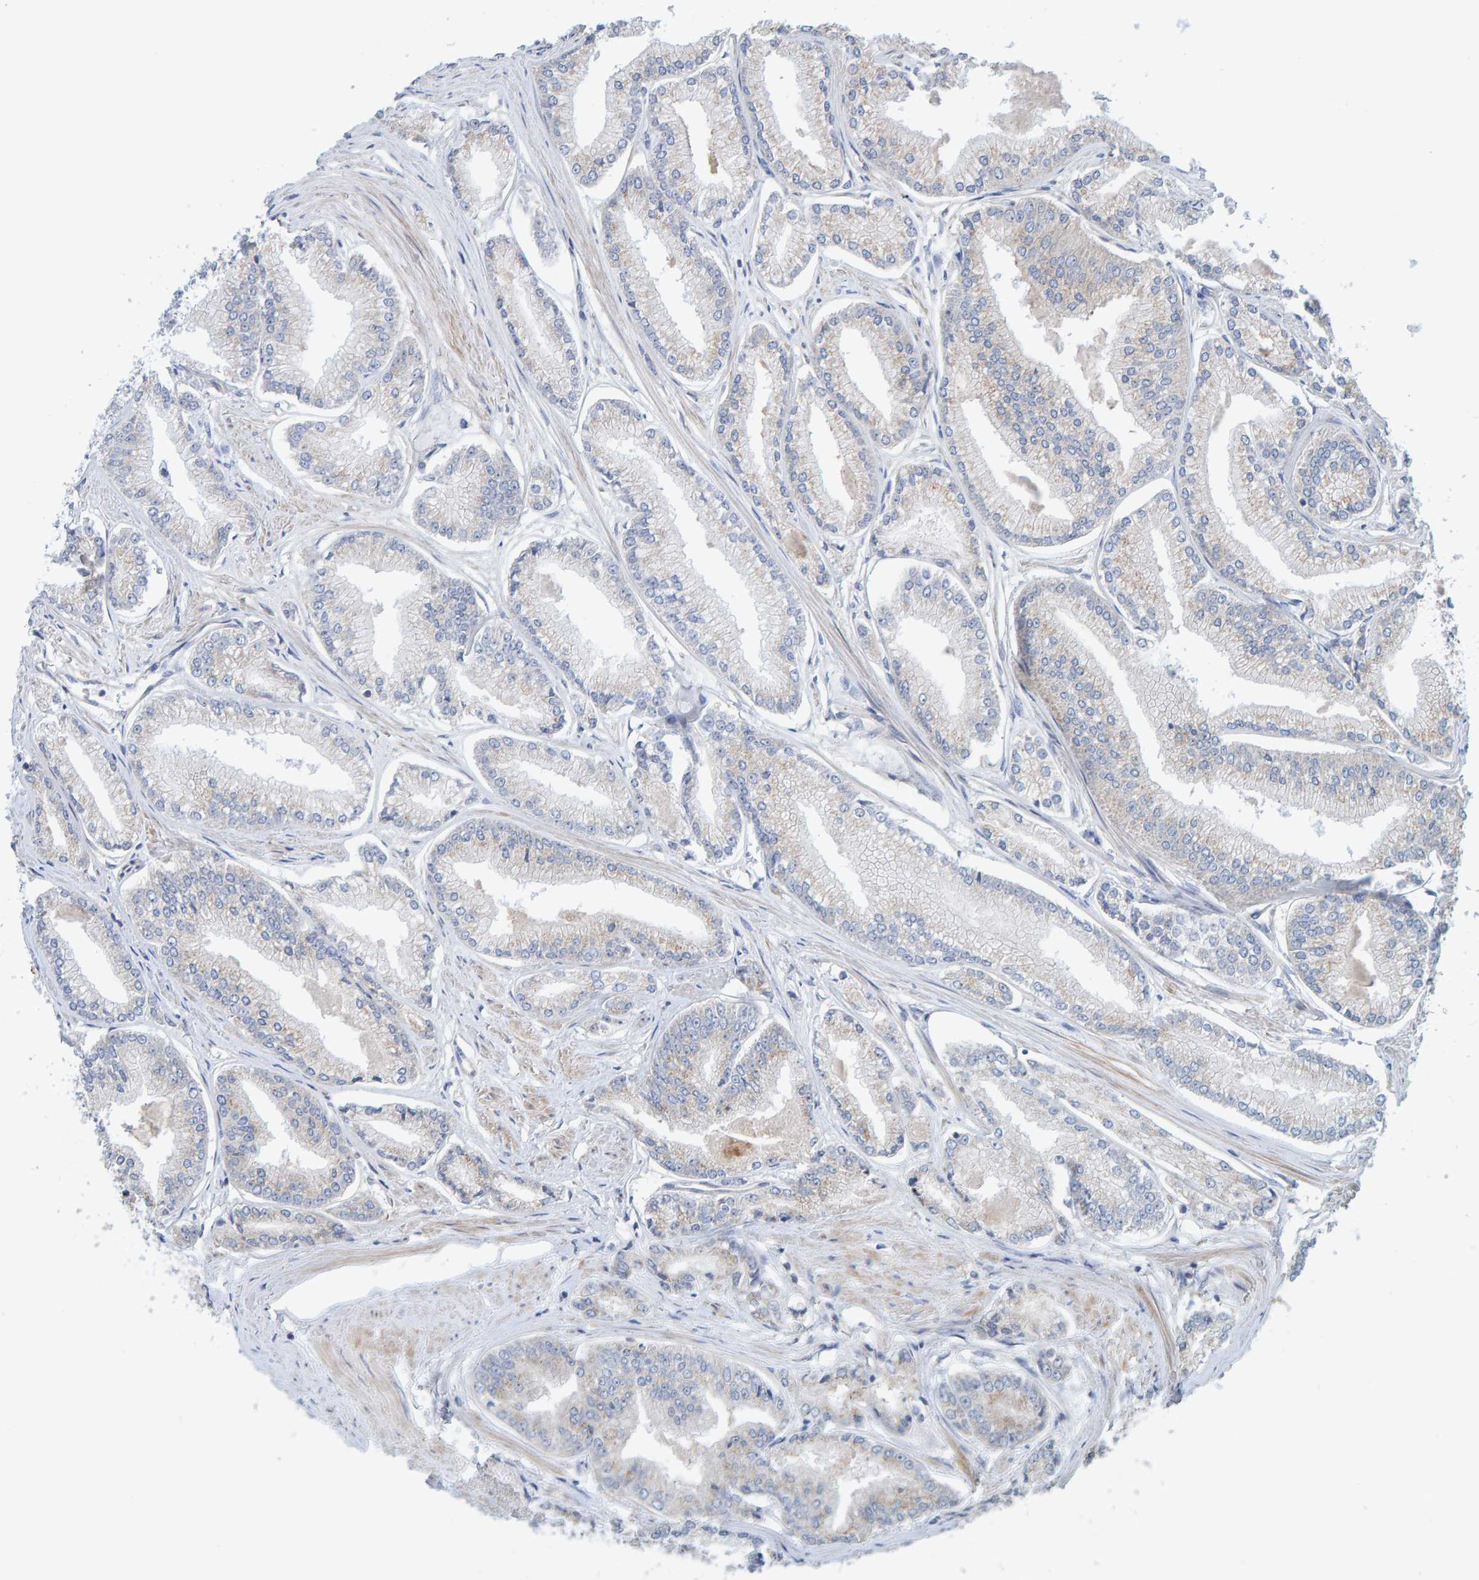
{"staining": {"intensity": "weak", "quantity": "25%-75%", "location": "cytoplasmic/membranous"}, "tissue": "prostate cancer", "cell_type": "Tumor cells", "image_type": "cancer", "snomed": [{"axis": "morphology", "description": "Adenocarcinoma, Low grade"}, {"axis": "topography", "description": "Prostate"}], "caption": "Prostate cancer stained with DAB (3,3'-diaminobenzidine) immunohistochemistry exhibits low levels of weak cytoplasmic/membranous staining in about 25%-75% of tumor cells.", "gene": "CCM2", "patient": {"sex": "male", "age": 52}}